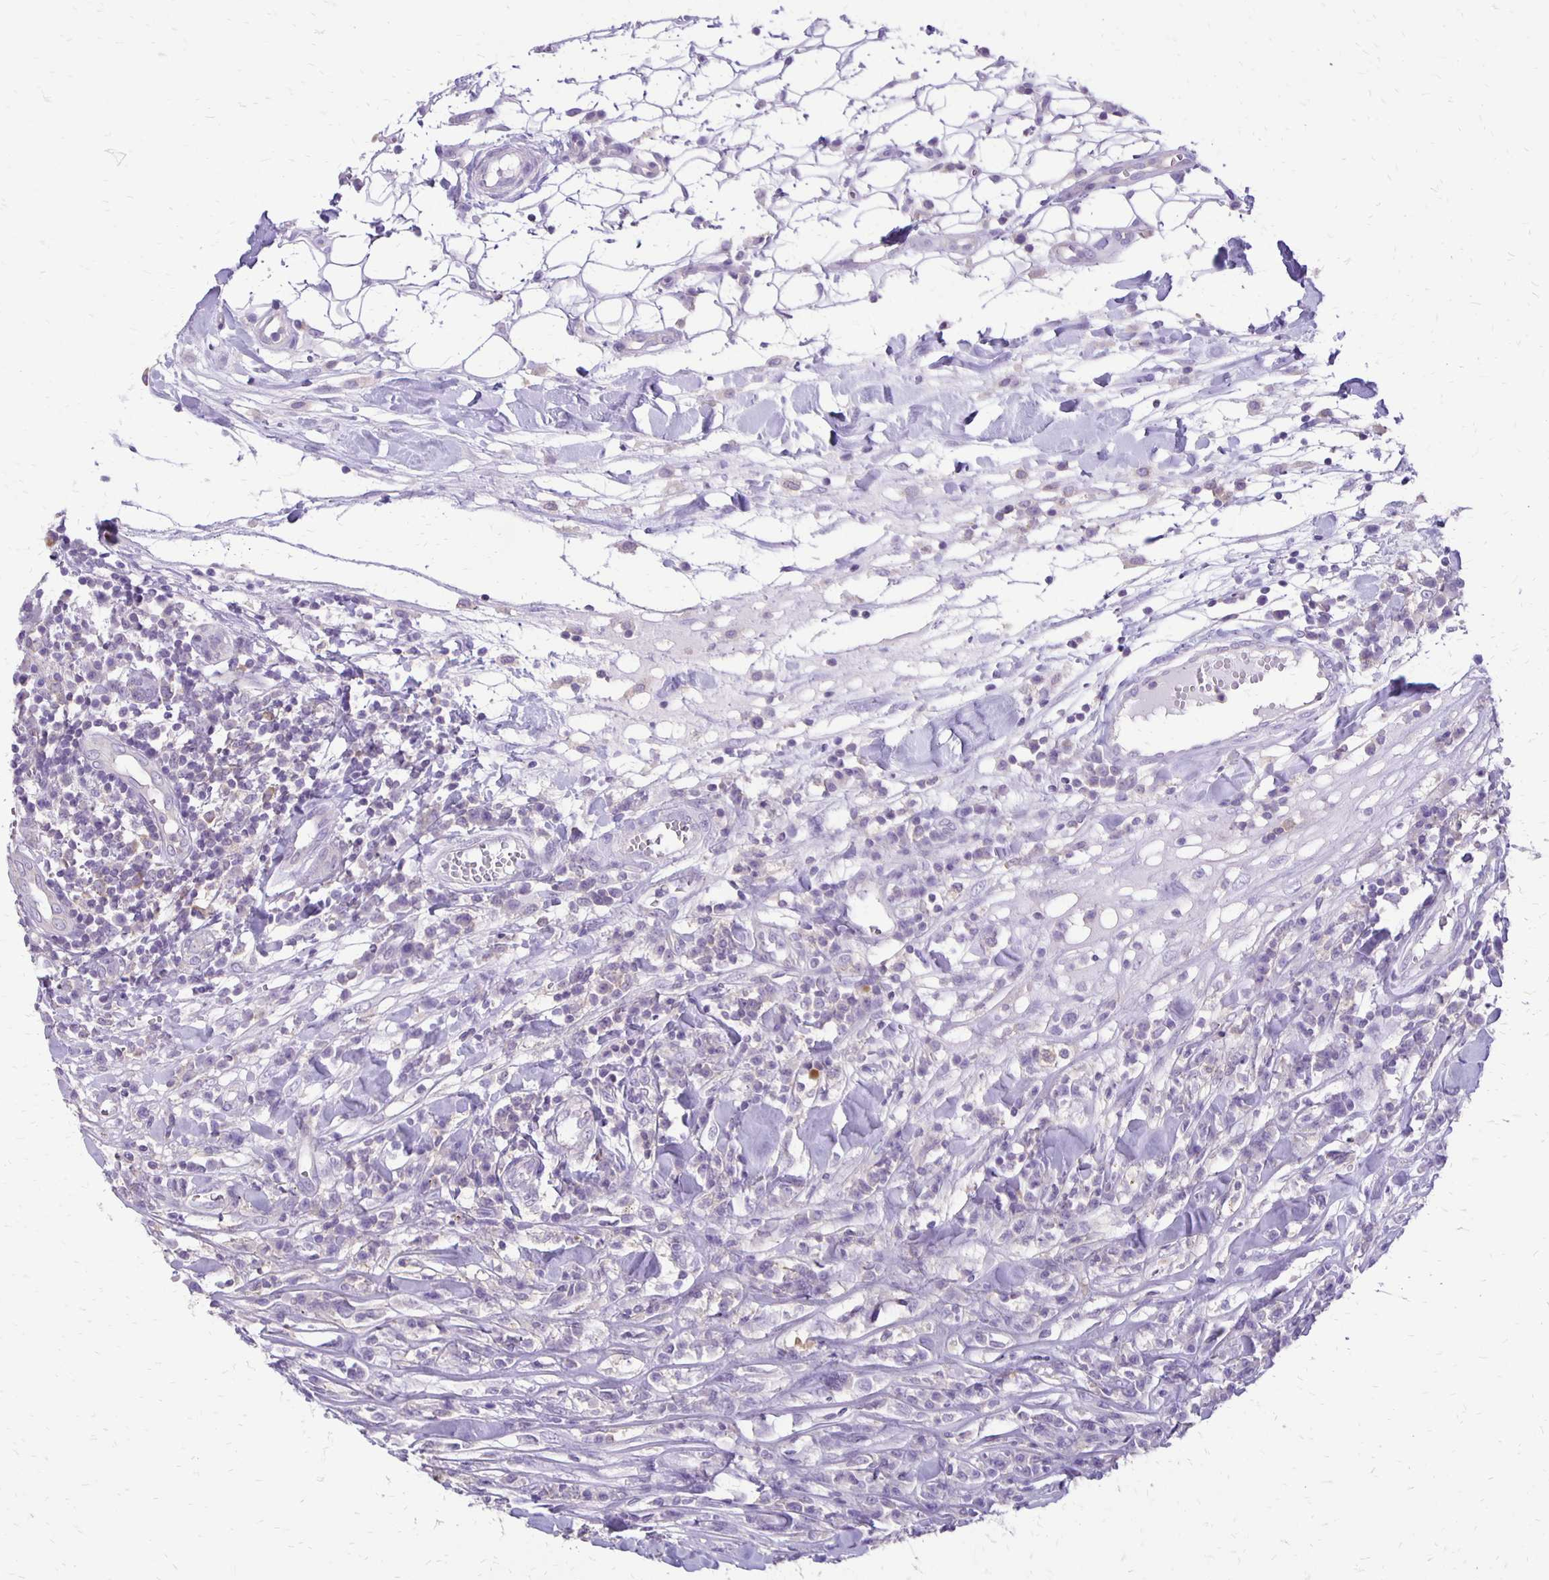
{"staining": {"intensity": "negative", "quantity": "none", "location": "none"}, "tissue": "breast cancer", "cell_type": "Tumor cells", "image_type": "cancer", "snomed": [{"axis": "morphology", "description": "Duct carcinoma"}, {"axis": "topography", "description": "Breast"}], "caption": "Immunohistochemistry (IHC) histopathology image of breast invasive ductal carcinoma stained for a protein (brown), which shows no expression in tumor cells.", "gene": "ANKRD45", "patient": {"sex": "female", "age": 30}}